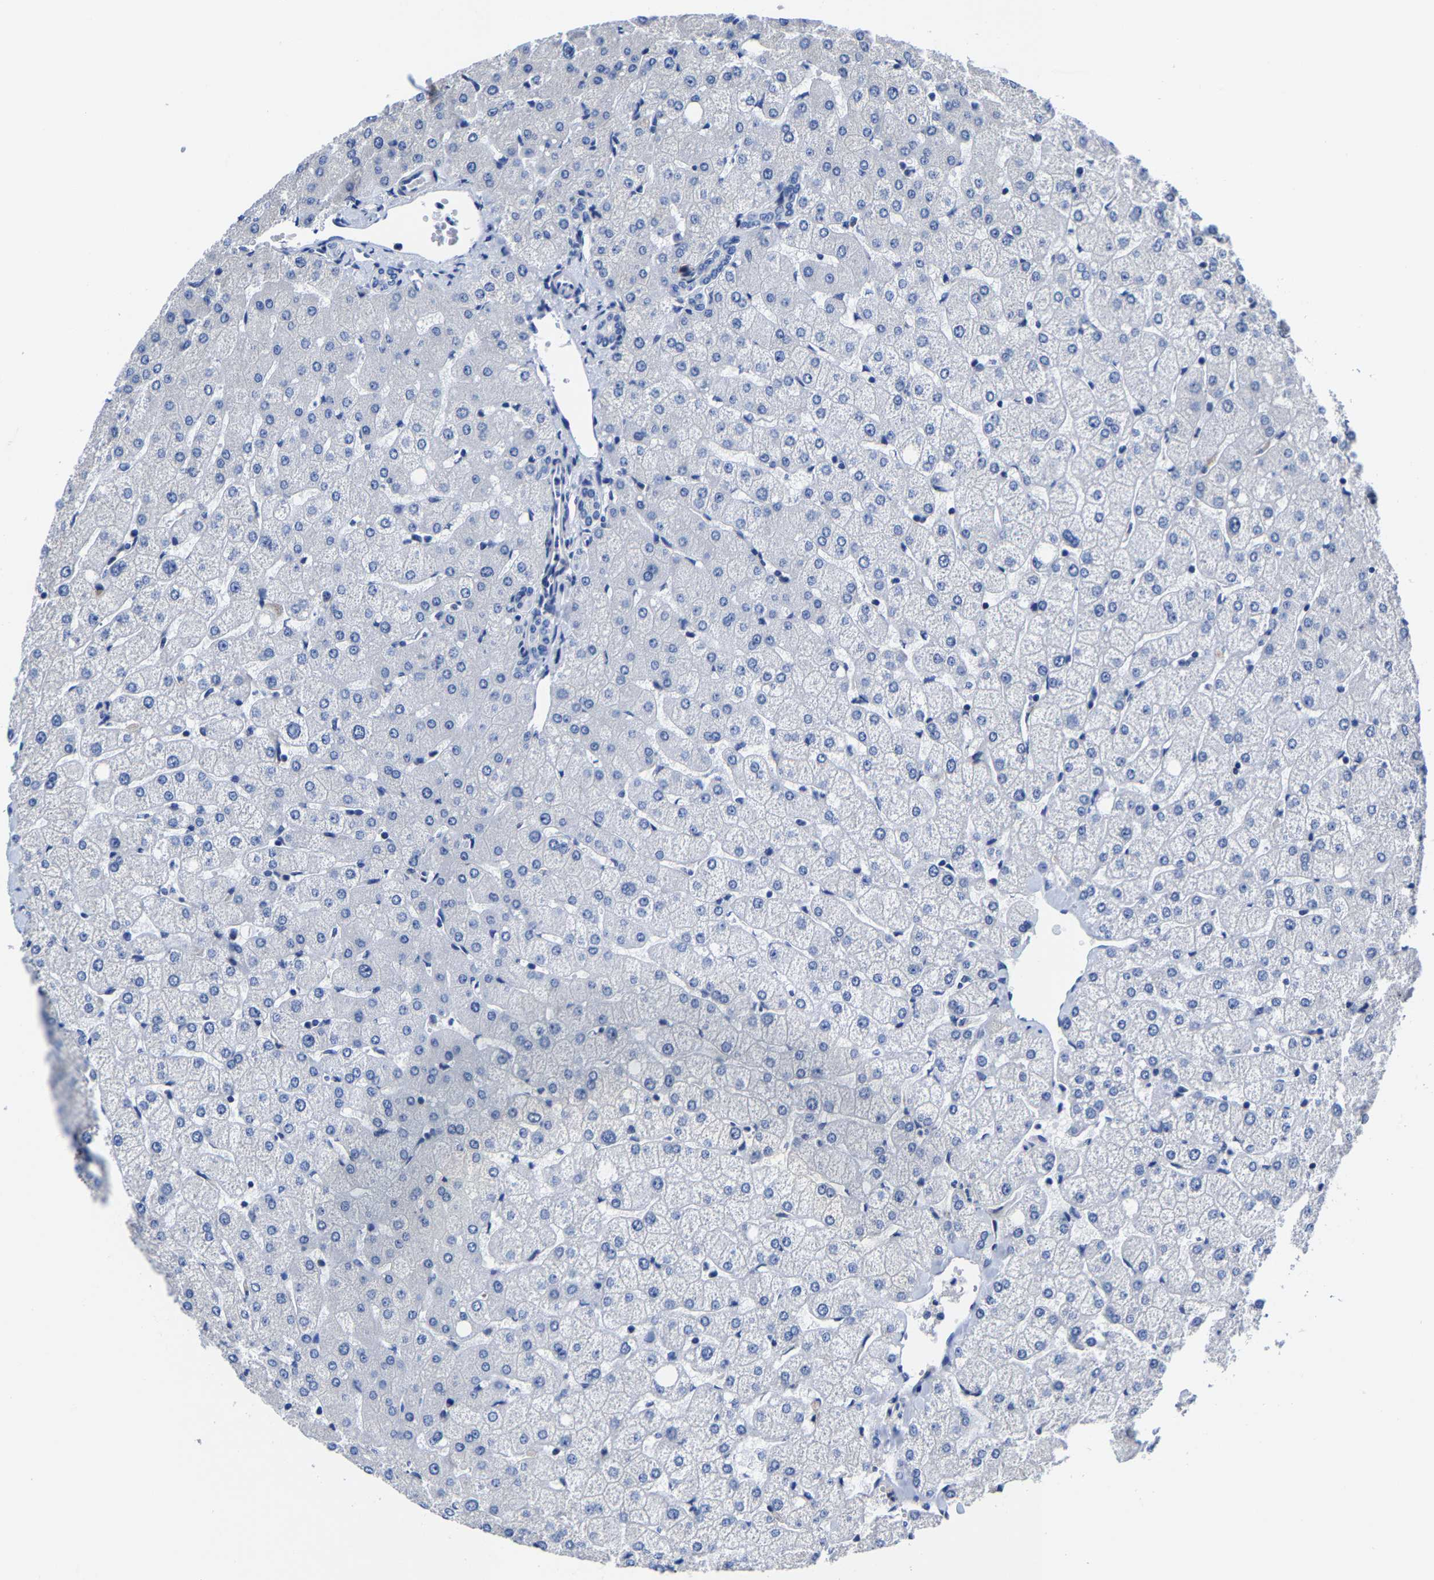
{"staining": {"intensity": "negative", "quantity": "none", "location": "none"}, "tissue": "liver", "cell_type": "Cholangiocytes", "image_type": "normal", "snomed": [{"axis": "morphology", "description": "Normal tissue, NOS"}, {"axis": "topography", "description": "Liver"}], "caption": "The IHC image has no significant staining in cholangiocytes of liver. The staining was performed using DAB to visualize the protein expression in brown, while the nuclei were stained in blue with hematoxylin (Magnification: 20x).", "gene": "SRPK2", "patient": {"sex": "female", "age": 54}}